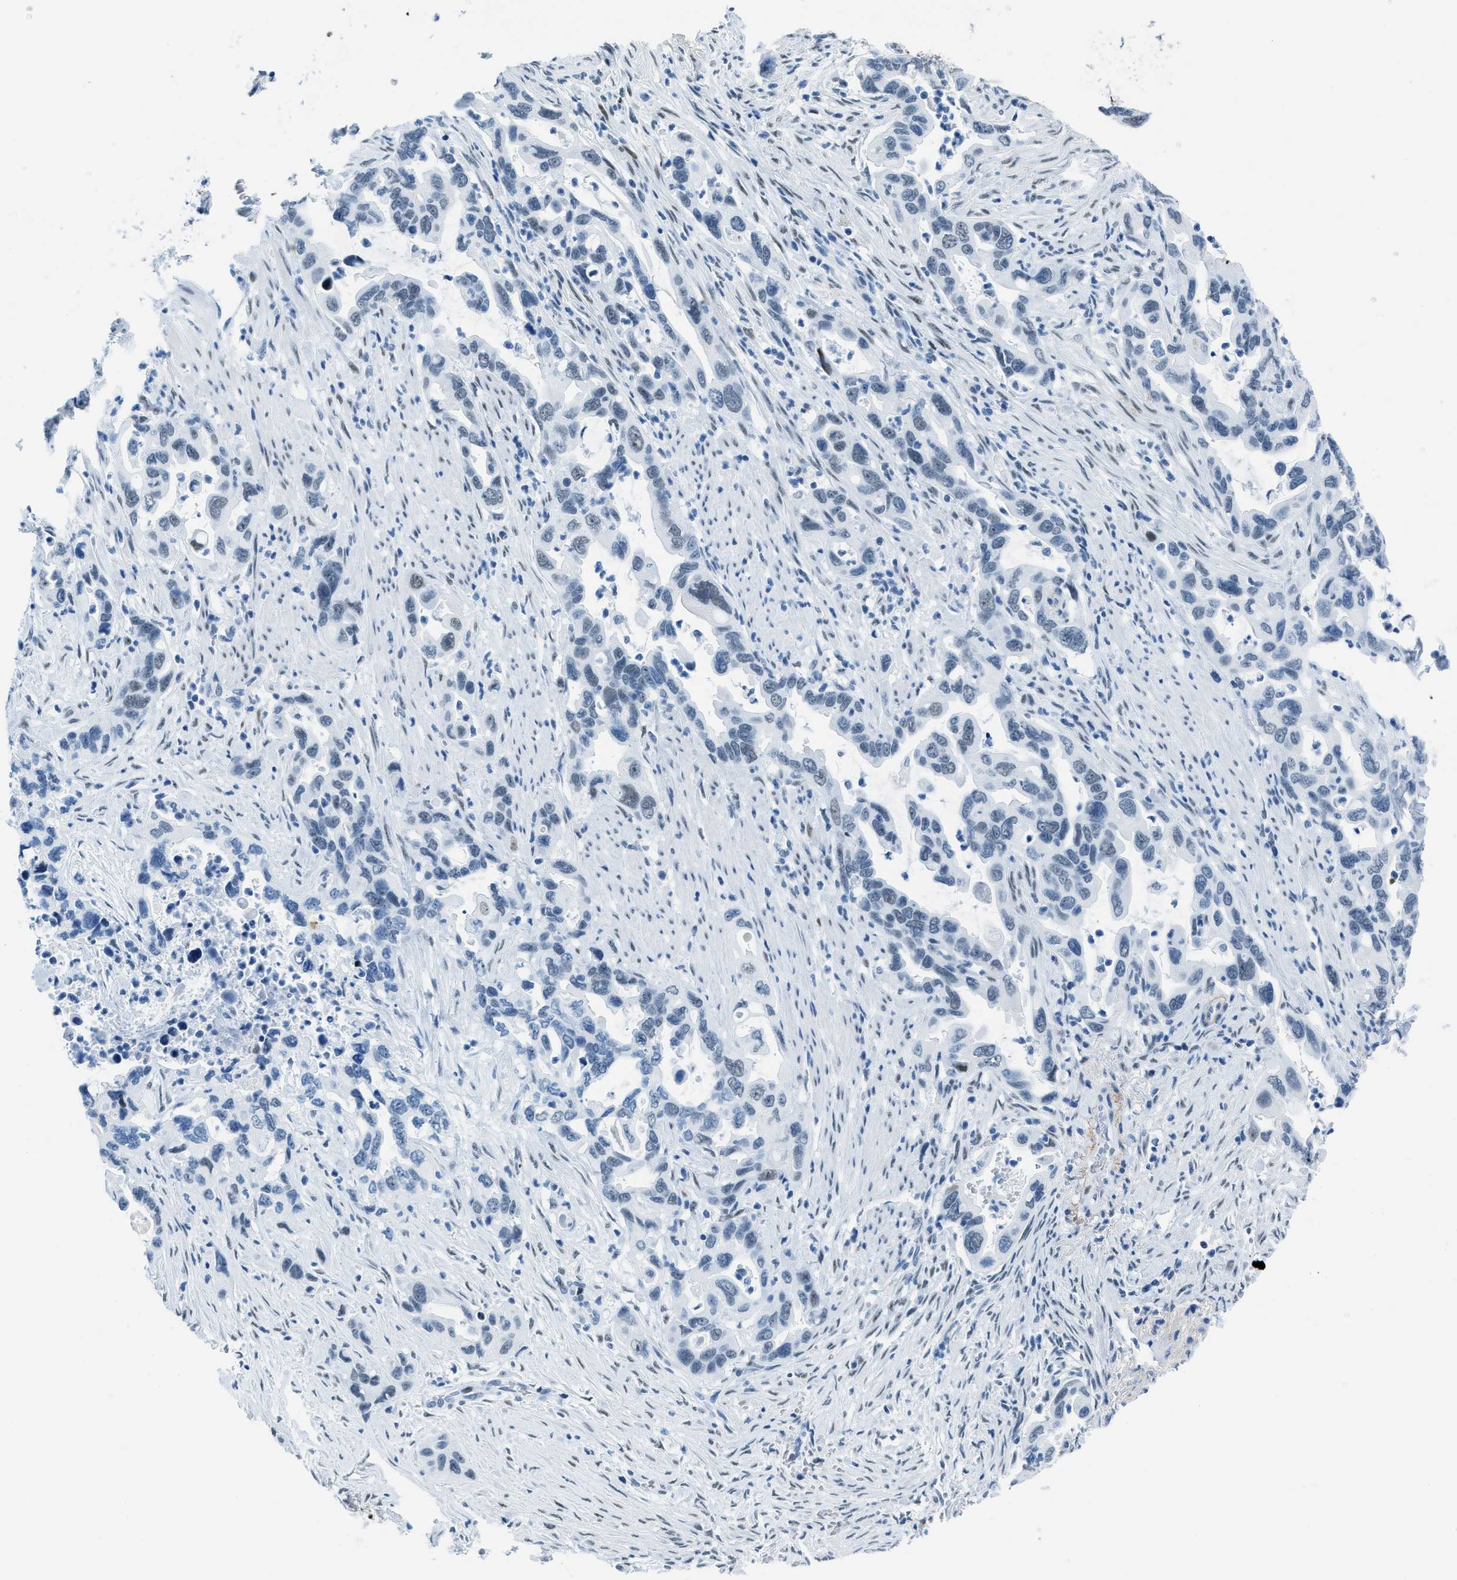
{"staining": {"intensity": "weak", "quantity": "<25%", "location": "nuclear"}, "tissue": "pancreatic cancer", "cell_type": "Tumor cells", "image_type": "cancer", "snomed": [{"axis": "morphology", "description": "Adenocarcinoma, NOS"}, {"axis": "topography", "description": "Pancreas"}], "caption": "Immunohistochemistry (IHC) histopathology image of pancreatic cancer stained for a protein (brown), which exhibits no staining in tumor cells.", "gene": "PLA2G2A", "patient": {"sex": "female", "age": 70}}